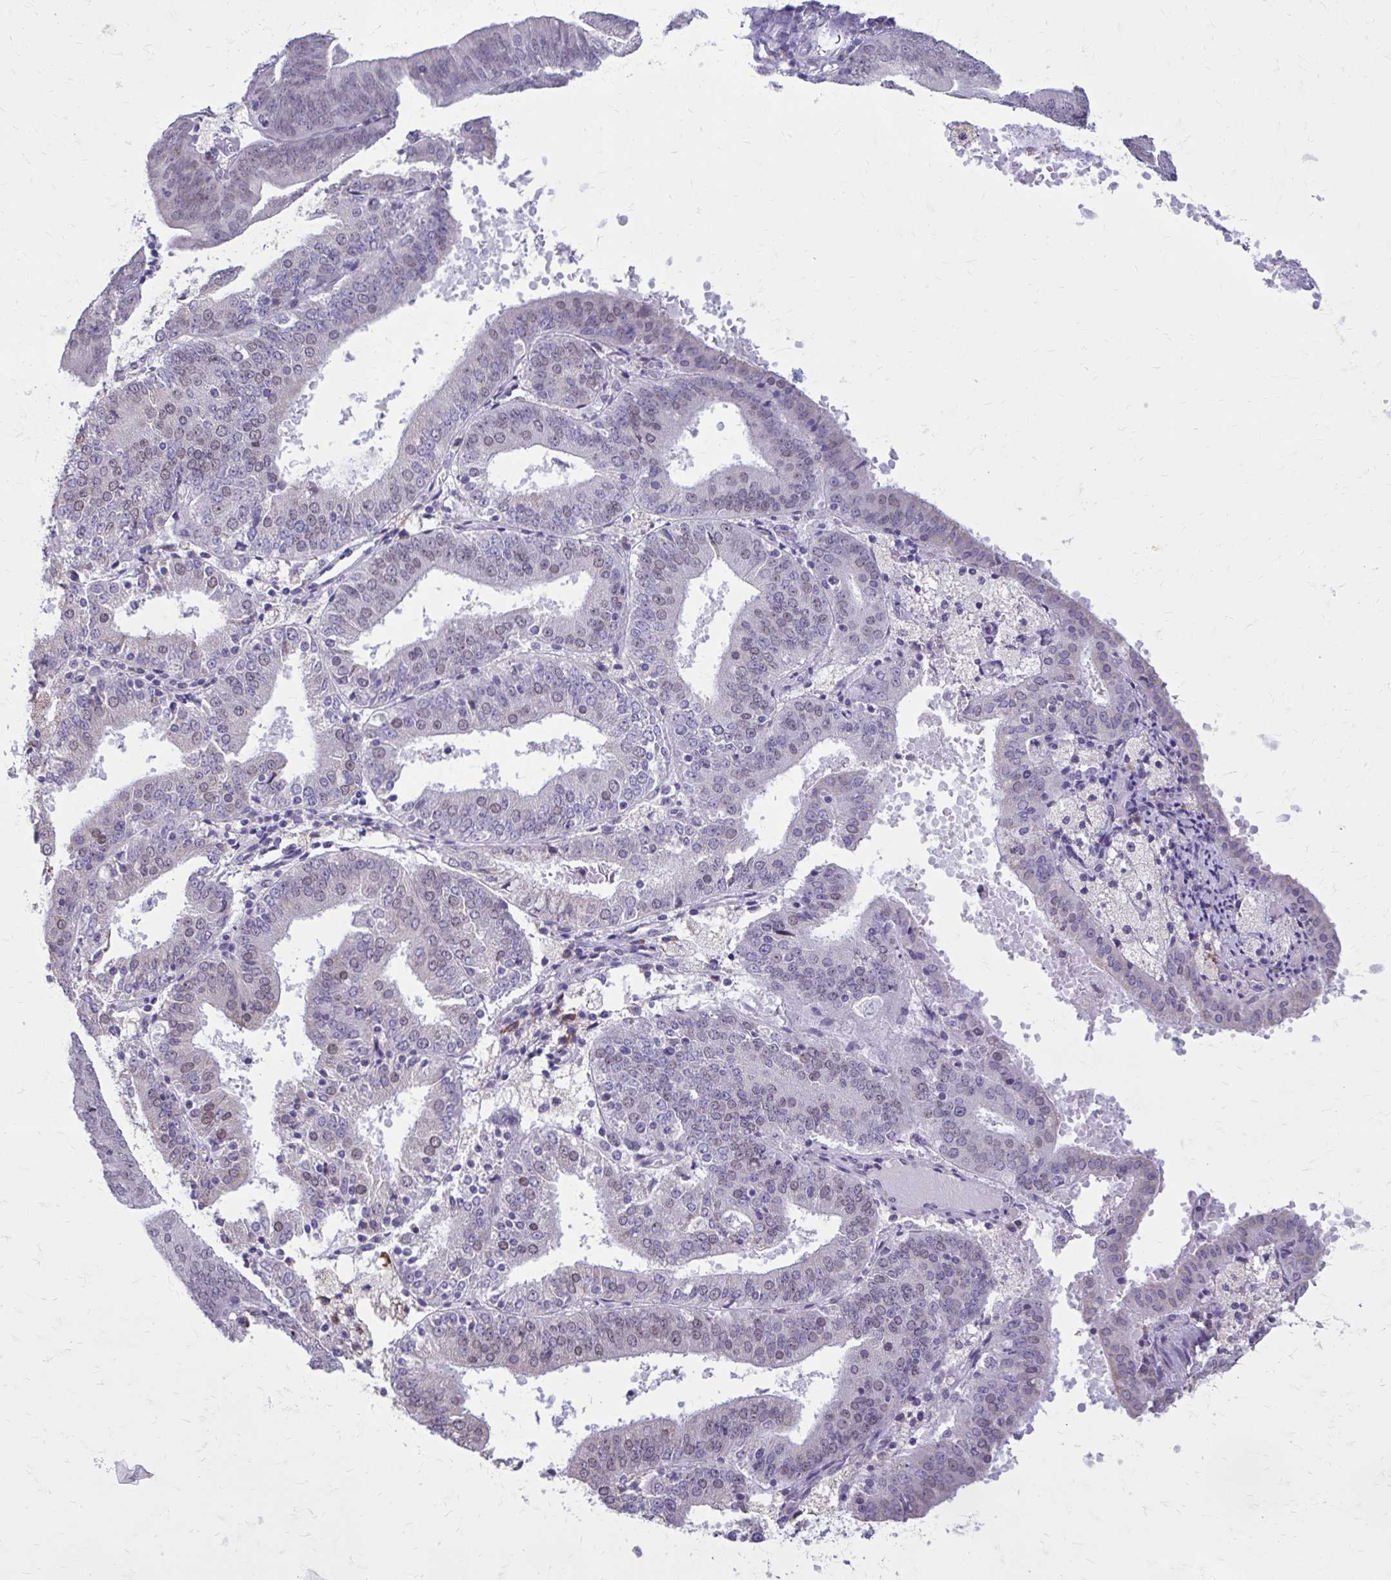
{"staining": {"intensity": "weak", "quantity": "25%-75%", "location": "nuclear"}, "tissue": "endometrial cancer", "cell_type": "Tumor cells", "image_type": "cancer", "snomed": [{"axis": "morphology", "description": "Adenocarcinoma, NOS"}, {"axis": "topography", "description": "Endometrium"}], "caption": "A brown stain highlights weak nuclear expression of a protein in human endometrial cancer tumor cells.", "gene": "PROSER1", "patient": {"sex": "female", "age": 63}}